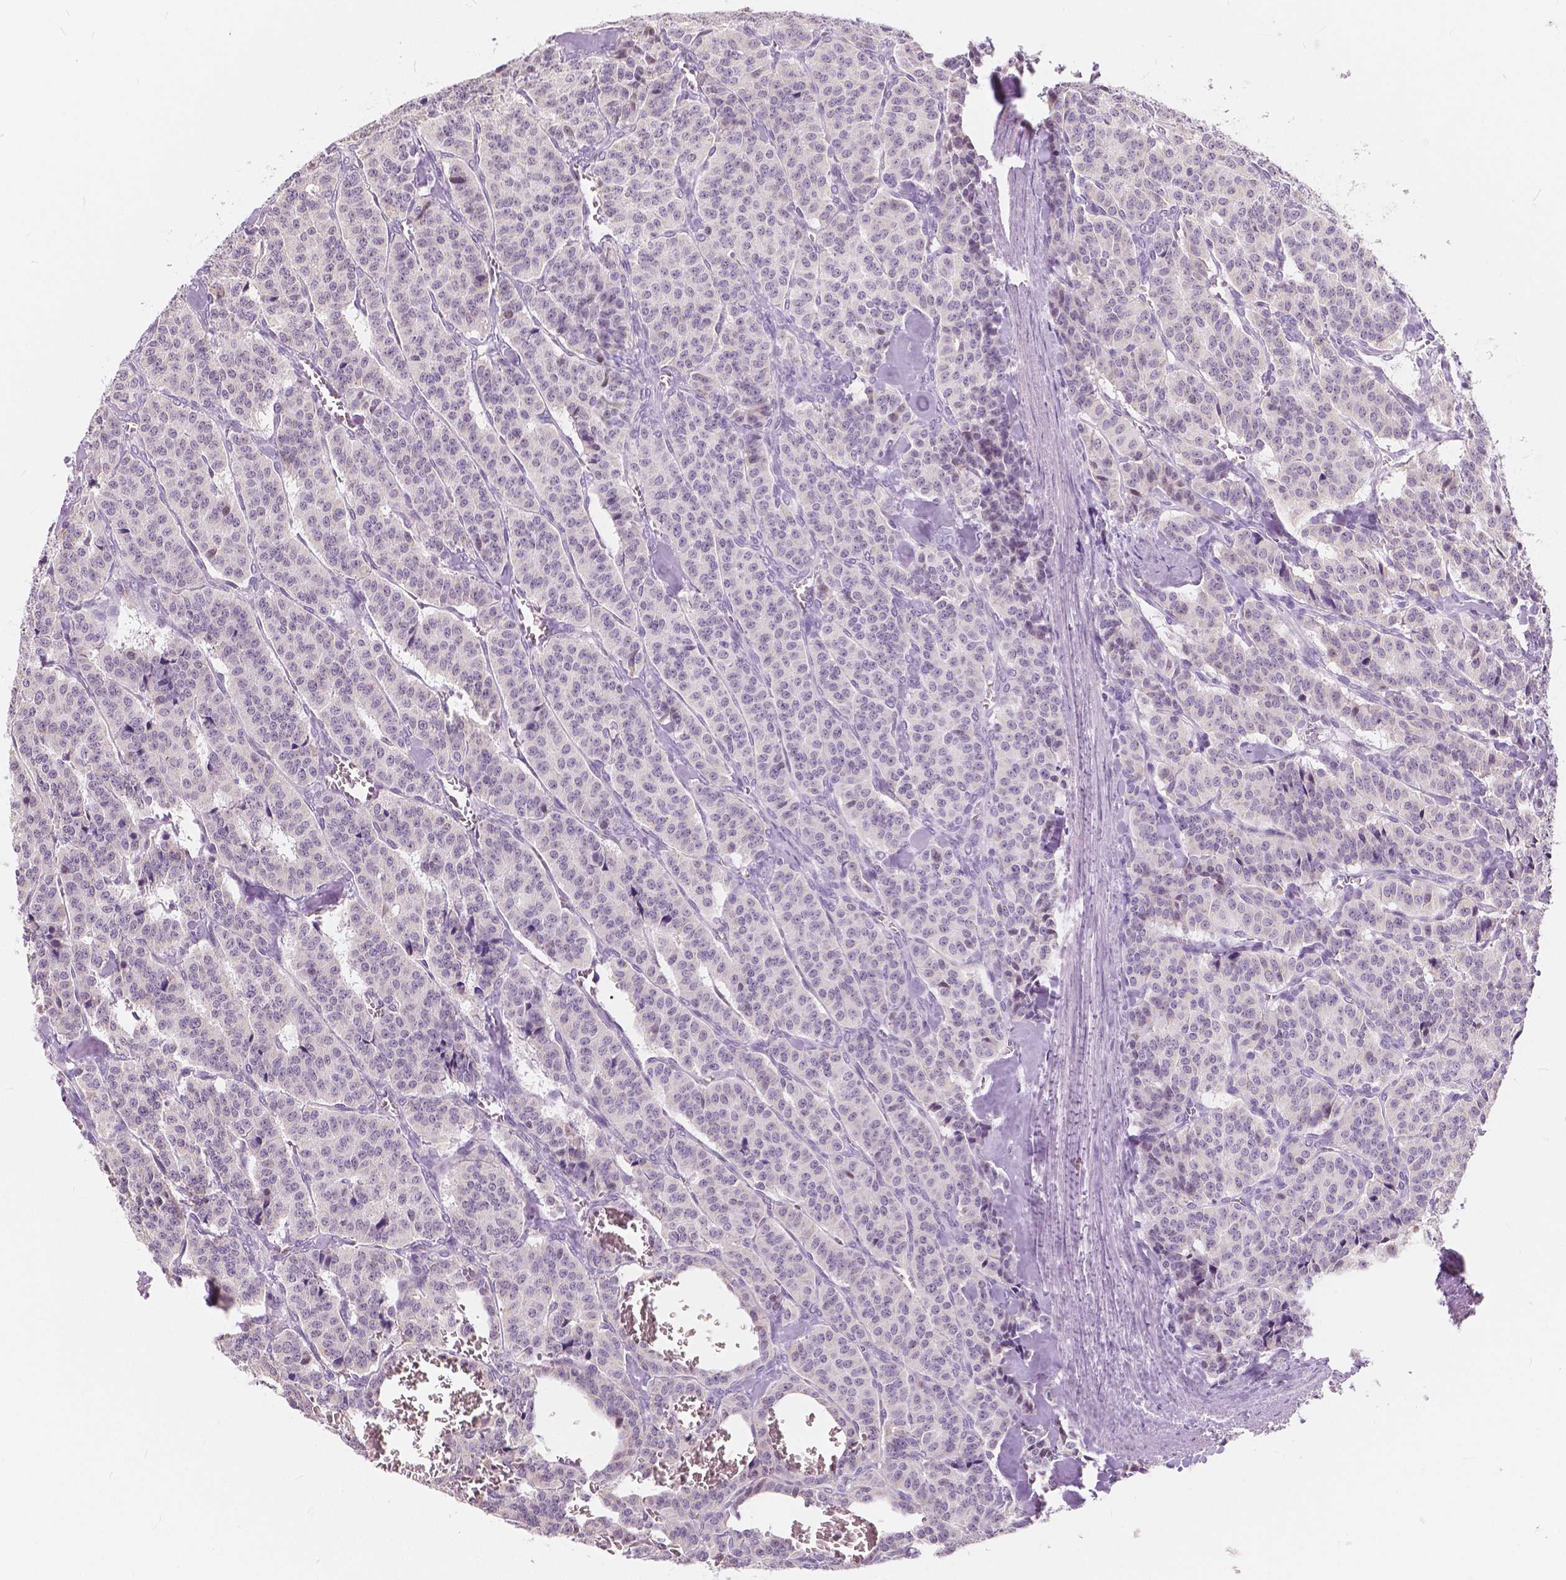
{"staining": {"intensity": "negative", "quantity": "none", "location": "none"}, "tissue": "carcinoid", "cell_type": "Tumor cells", "image_type": "cancer", "snomed": [{"axis": "morphology", "description": "Normal tissue, NOS"}, {"axis": "morphology", "description": "Carcinoid, malignant, NOS"}, {"axis": "topography", "description": "Lung"}], "caption": "Human malignant carcinoid stained for a protein using IHC displays no positivity in tumor cells.", "gene": "NOLC1", "patient": {"sex": "female", "age": 46}}